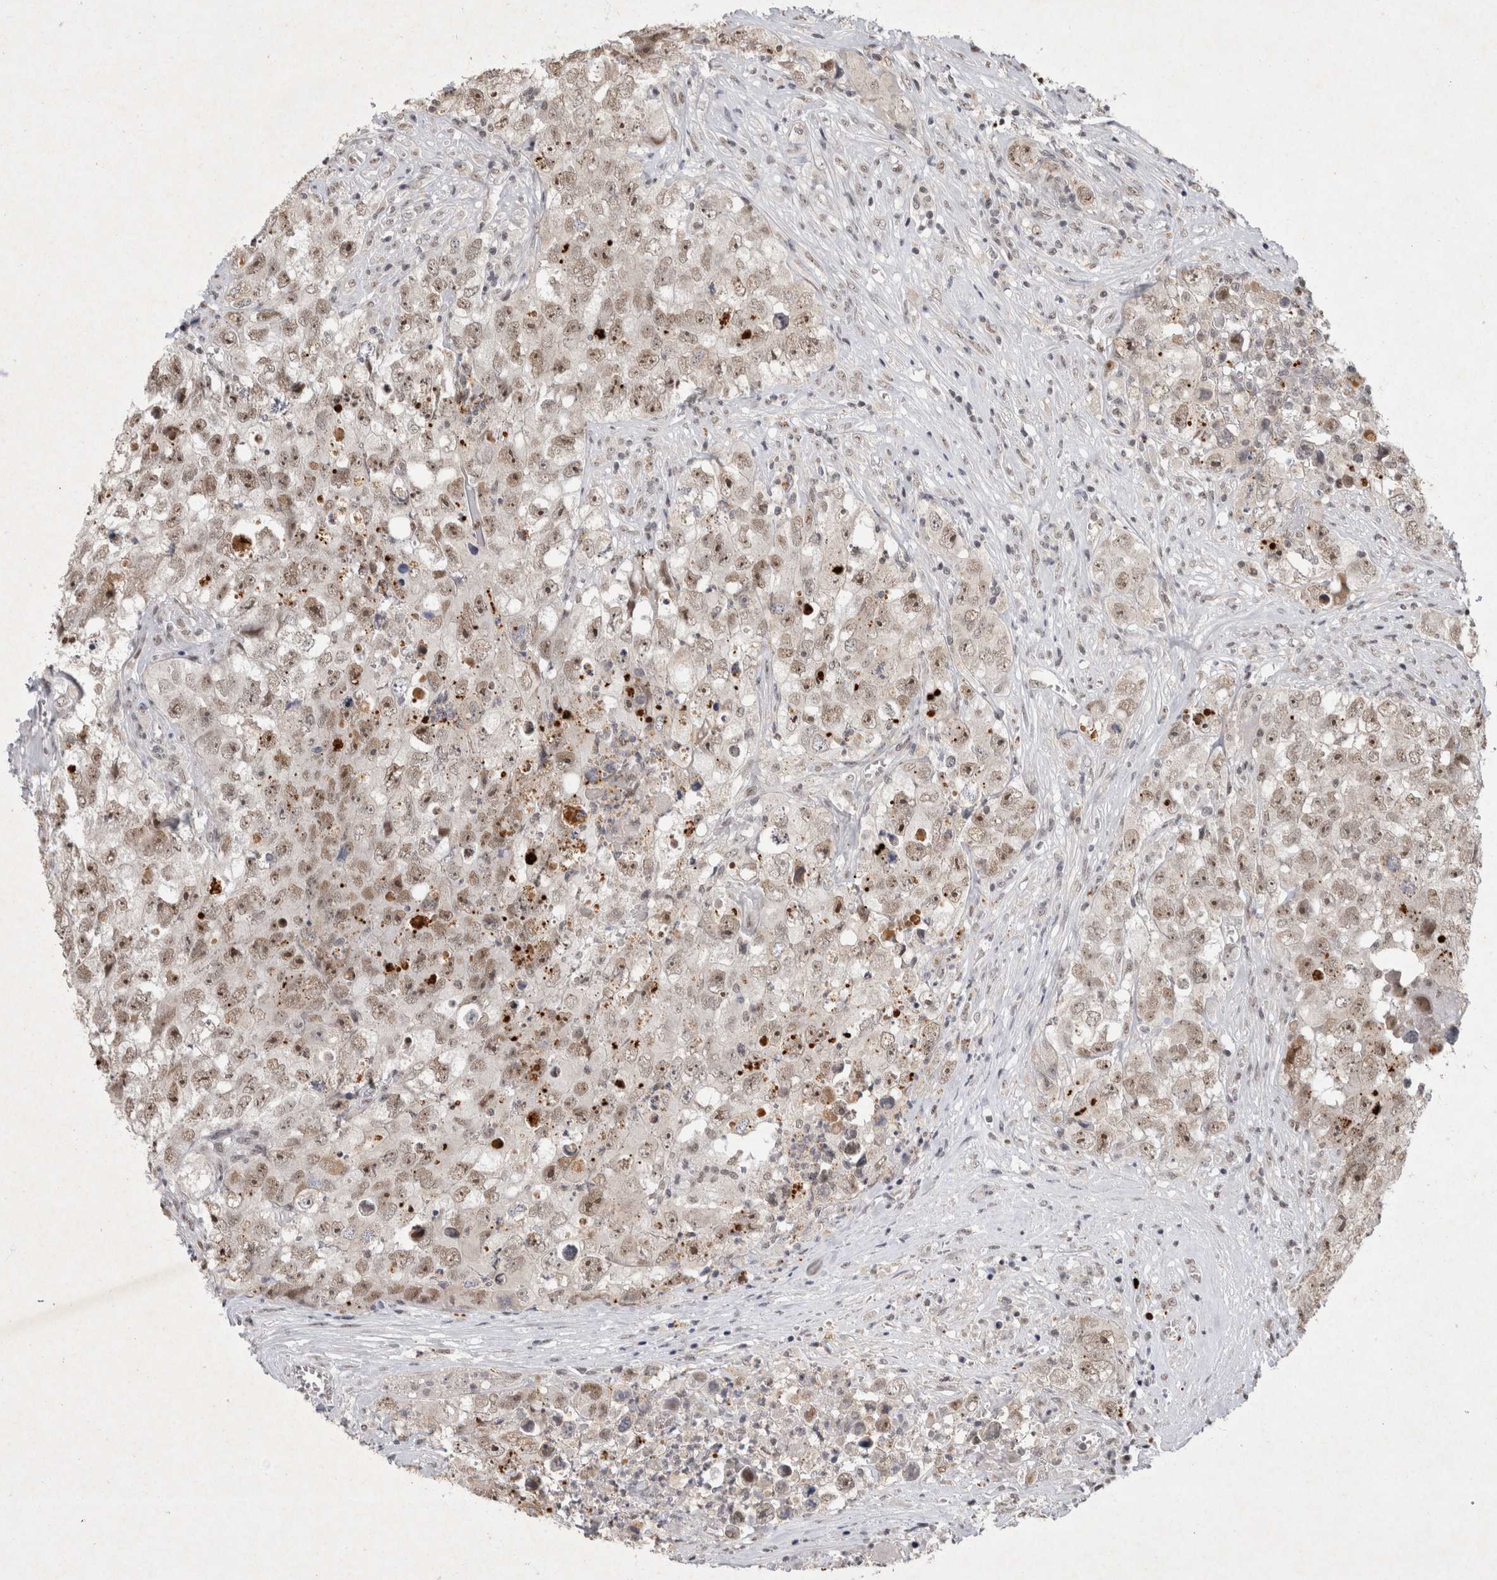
{"staining": {"intensity": "weak", "quantity": ">75%", "location": "nuclear"}, "tissue": "testis cancer", "cell_type": "Tumor cells", "image_type": "cancer", "snomed": [{"axis": "morphology", "description": "Seminoma, NOS"}, {"axis": "morphology", "description": "Carcinoma, Embryonal, NOS"}, {"axis": "topography", "description": "Testis"}], "caption": "Weak nuclear protein staining is seen in about >75% of tumor cells in testis cancer.", "gene": "XRCC5", "patient": {"sex": "male", "age": 43}}